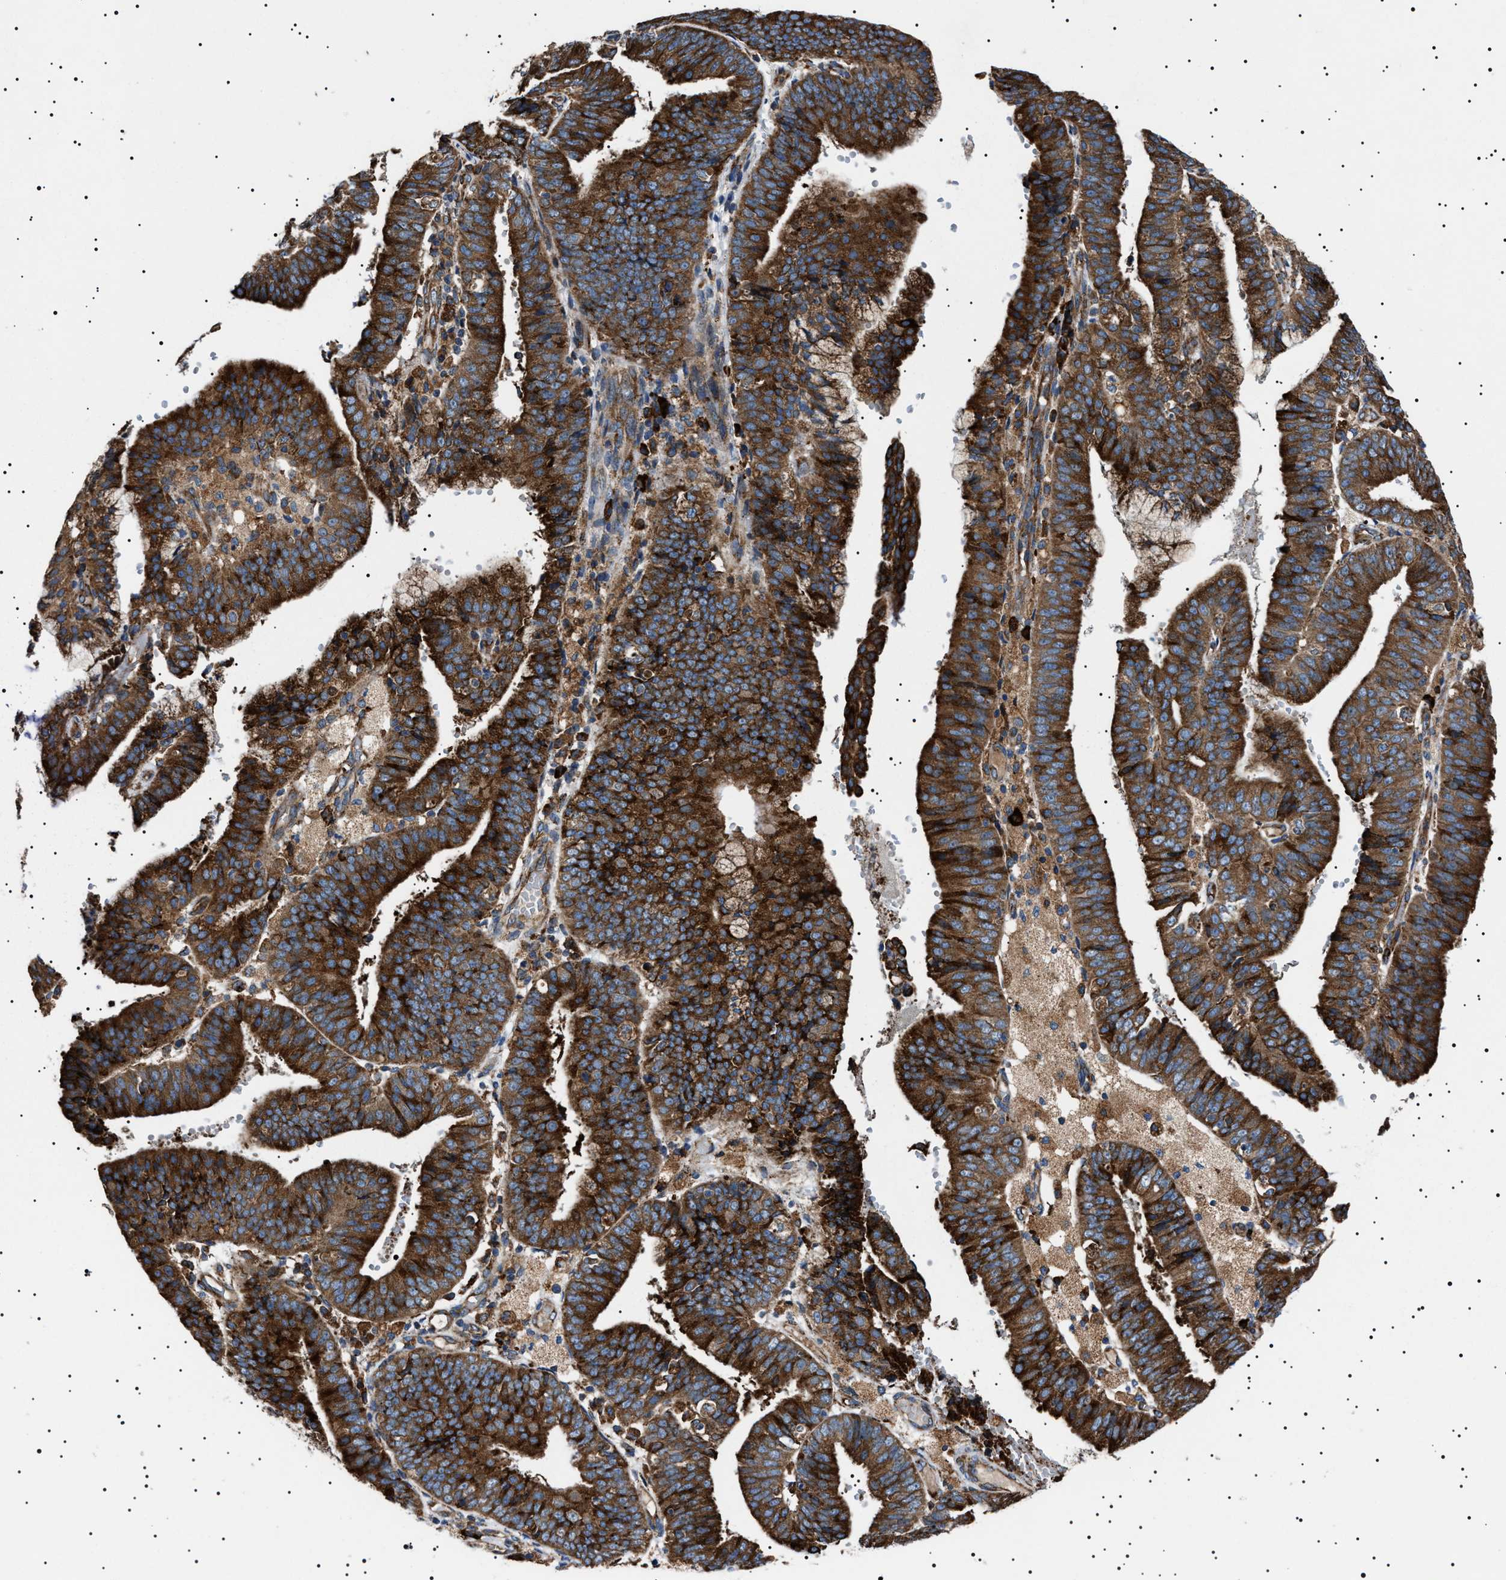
{"staining": {"intensity": "strong", "quantity": ">75%", "location": "cytoplasmic/membranous"}, "tissue": "endometrial cancer", "cell_type": "Tumor cells", "image_type": "cancer", "snomed": [{"axis": "morphology", "description": "Adenocarcinoma, NOS"}, {"axis": "topography", "description": "Endometrium"}], "caption": "Human endometrial cancer stained for a protein (brown) reveals strong cytoplasmic/membranous positive expression in about >75% of tumor cells.", "gene": "TOP1MT", "patient": {"sex": "female", "age": 63}}